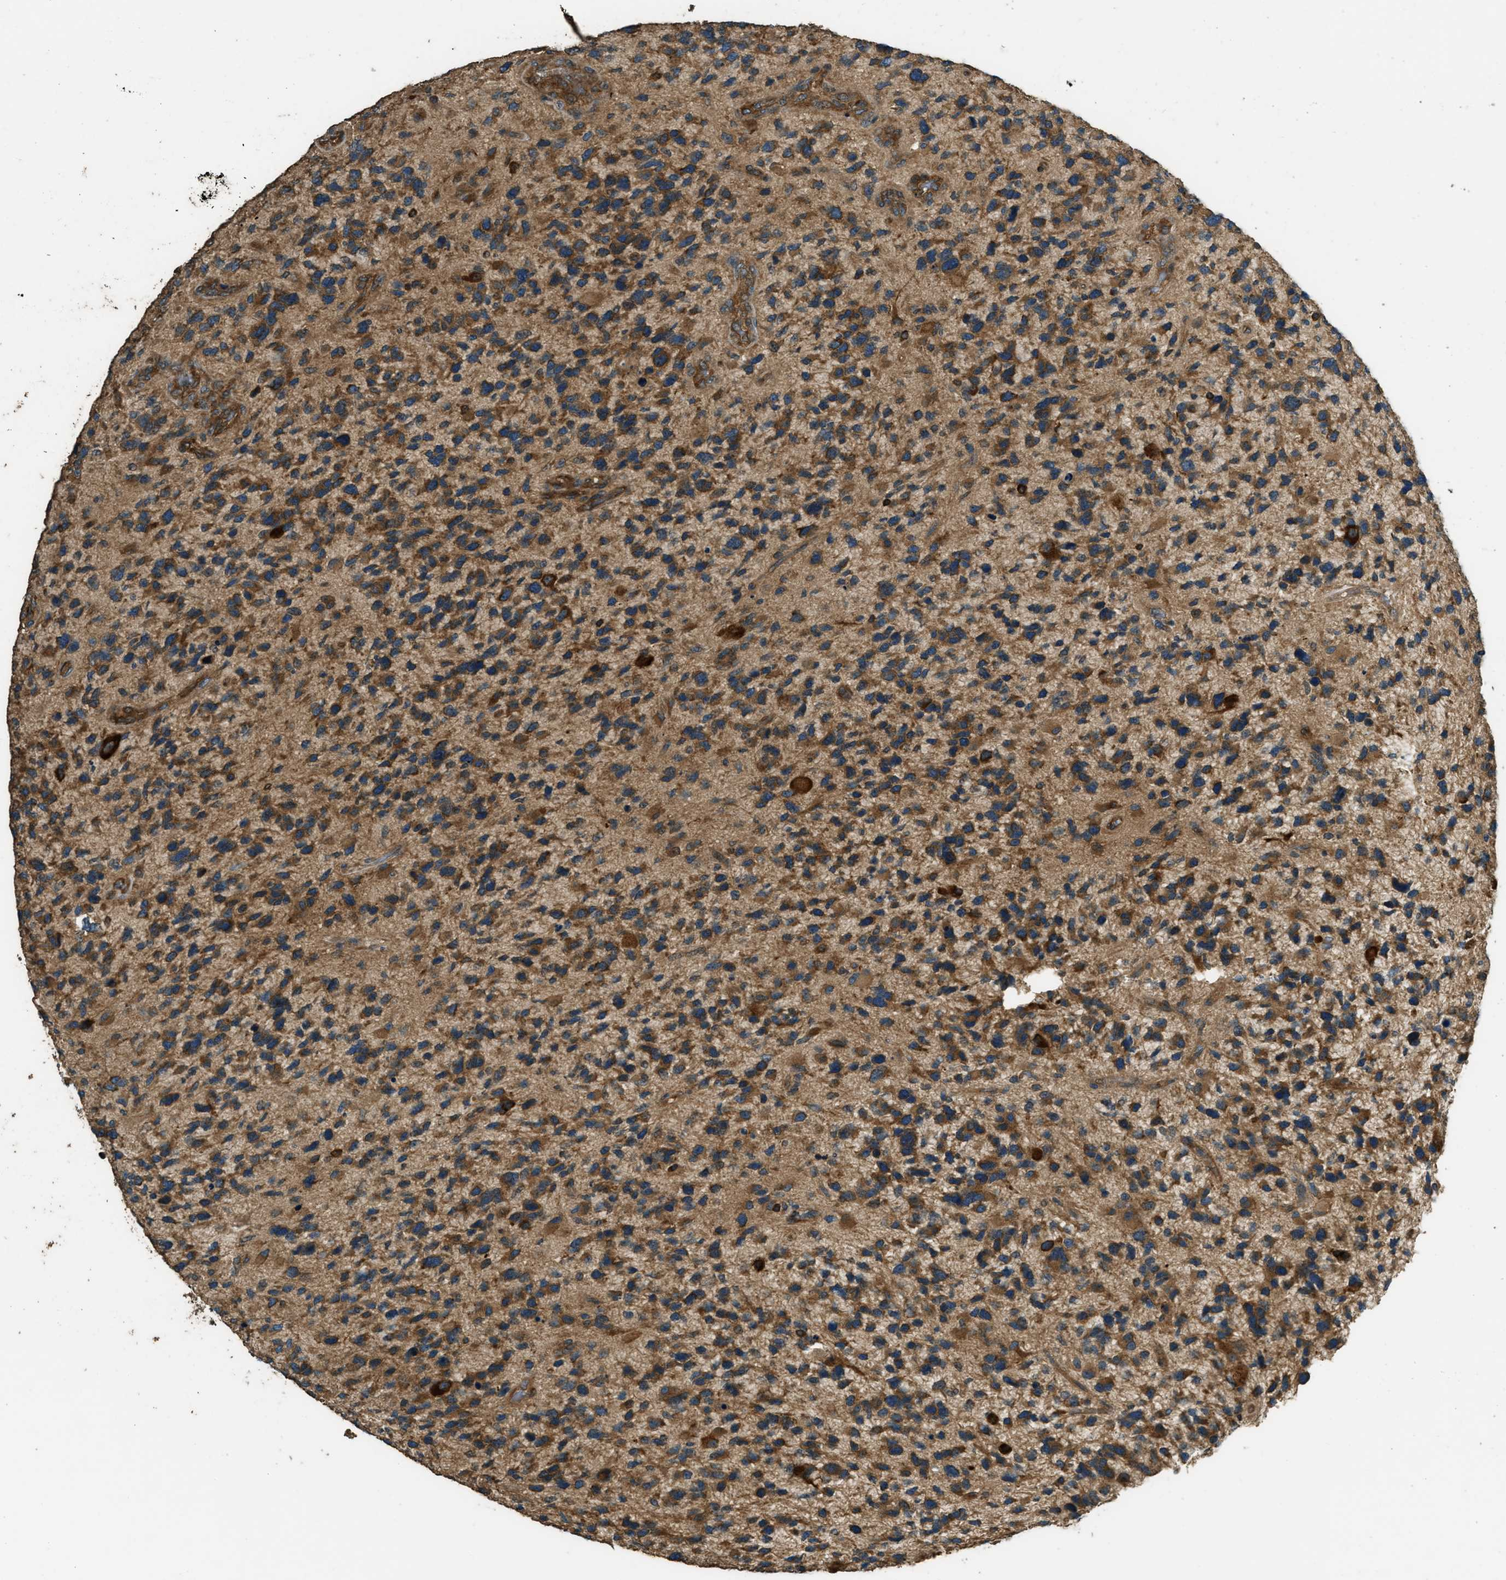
{"staining": {"intensity": "moderate", "quantity": ">75%", "location": "cytoplasmic/membranous"}, "tissue": "glioma", "cell_type": "Tumor cells", "image_type": "cancer", "snomed": [{"axis": "morphology", "description": "Glioma, malignant, High grade"}, {"axis": "topography", "description": "Brain"}], "caption": "High-magnification brightfield microscopy of malignant glioma (high-grade) stained with DAB (3,3'-diaminobenzidine) (brown) and counterstained with hematoxylin (blue). tumor cells exhibit moderate cytoplasmic/membranous expression is present in about>75% of cells.", "gene": "MARS1", "patient": {"sex": "female", "age": 58}}